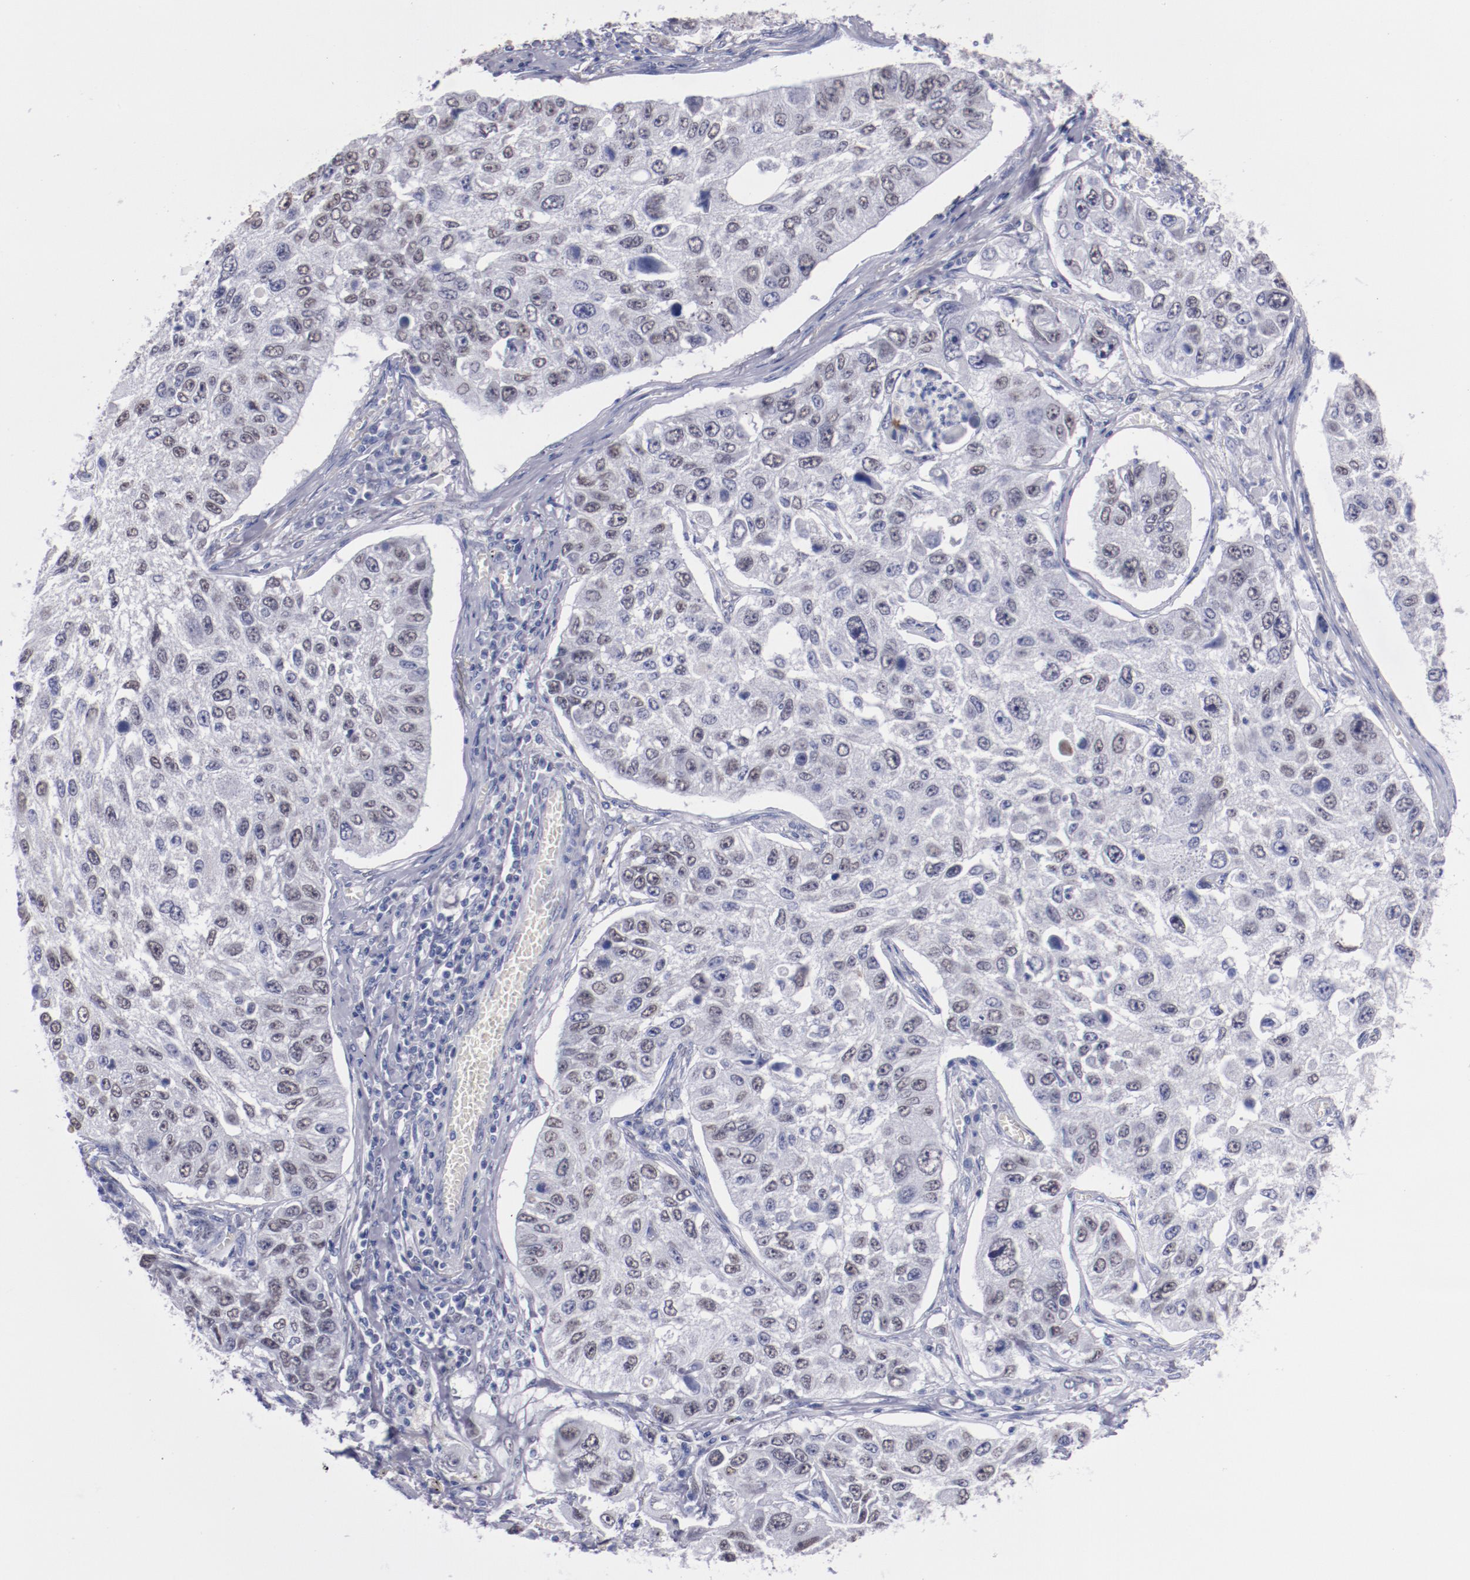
{"staining": {"intensity": "weak", "quantity": "25%-75%", "location": "nuclear"}, "tissue": "lung cancer", "cell_type": "Tumor cells", "image_type": "cancer", "snomed": [{"axis": "morphology", "description": "Squamous cell carcinoma, NOS"}, {"axis": "topography", "description": "Lung"}], "caption": "Weak nuclear protein staining is appreciated in approximately 25%-75% of tumor cells in lung squamous cell carcinoma.", "gene": "HNF1B", "patient": {"sex": "male", "age": 71}}